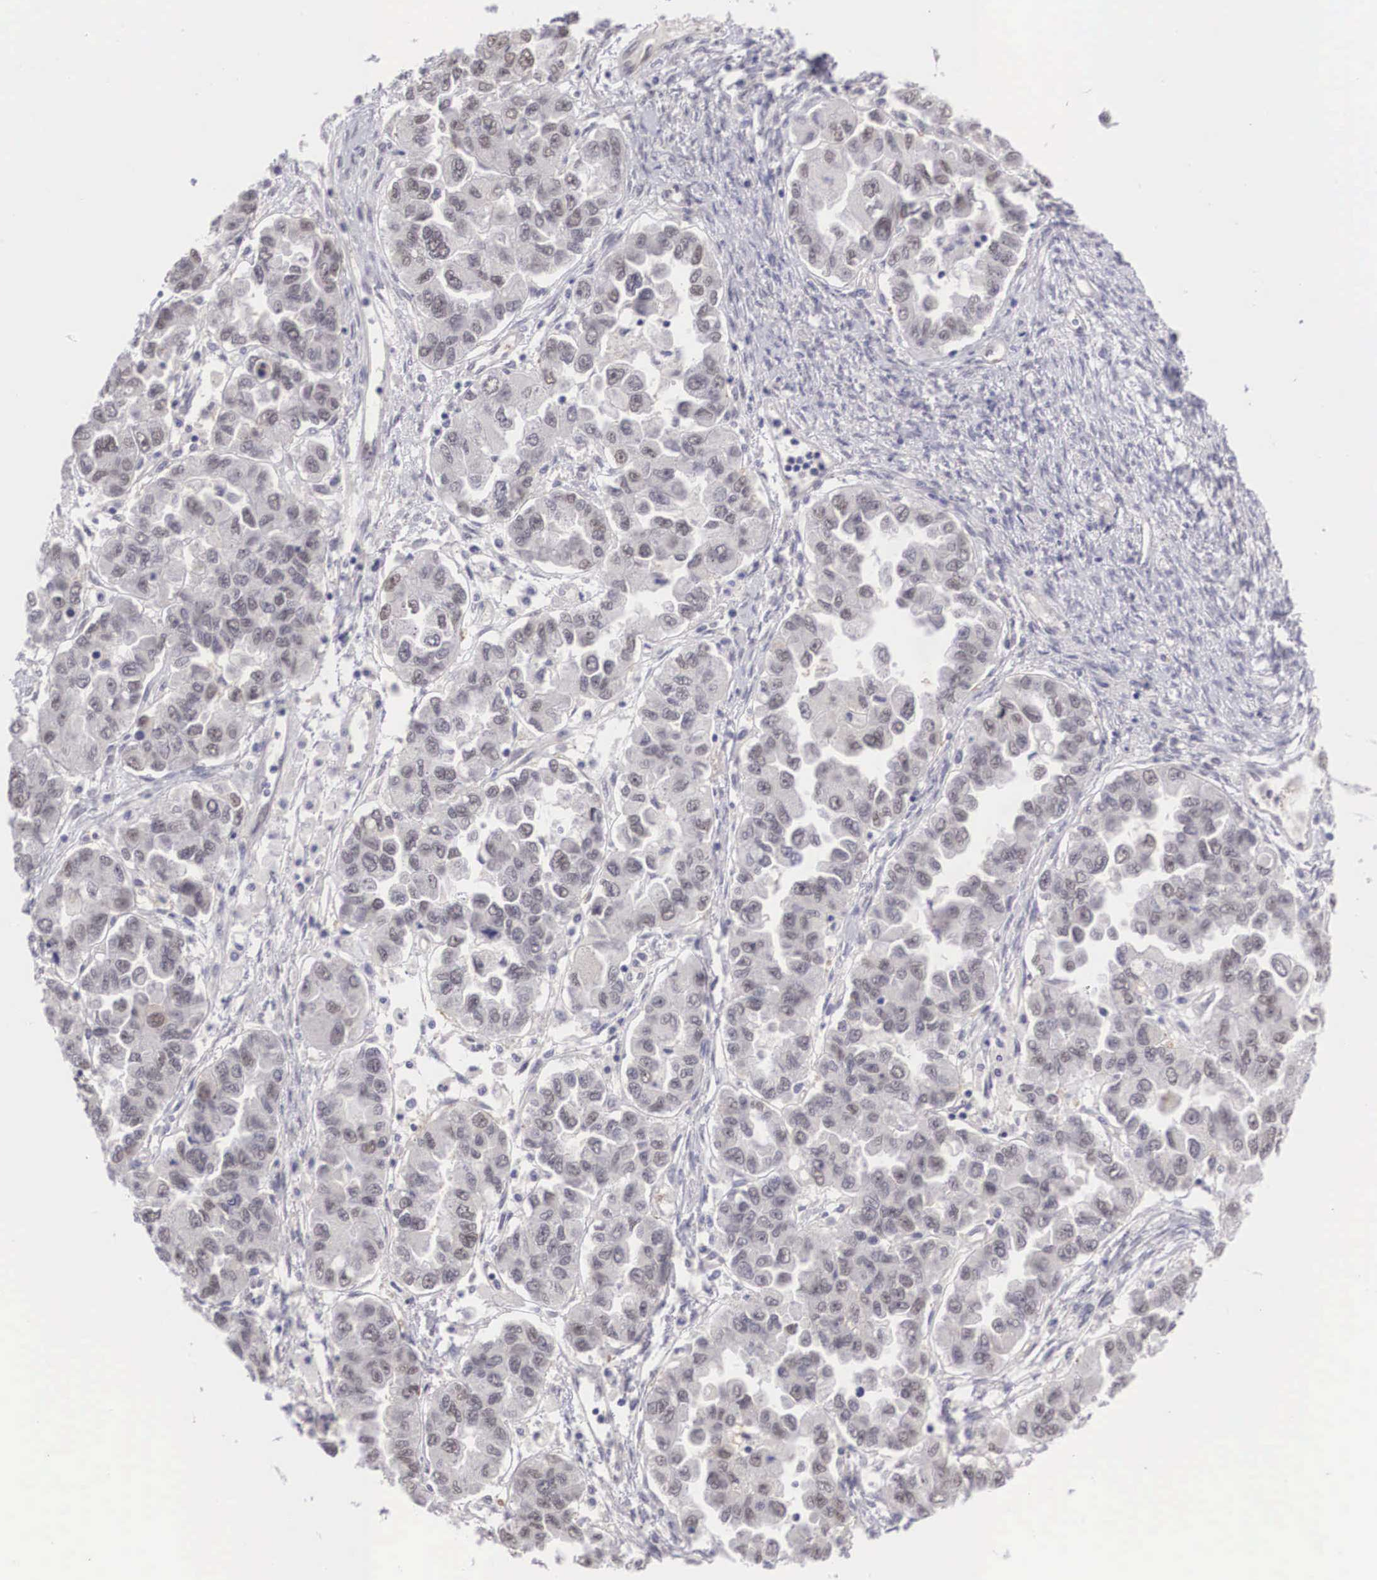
{"staining": {"intensity": "weak", "quantity": "25%-75%", "location": "cytoplasmic/membranous,nuclear"}, "tissue": "ovarian cancer", "cell_type": "Tumor cells", "image_type": "cancer", "snomed": [{"axis": "morphology", "description": "Cystadenocarcinoma, serous, NOS"}, {"axis": "topography", "description": "Ovary"}], "caption": "Weak cytoplasmic/membranous and nuclear staining is present in about 25%-75% of tumor cells in ovarian cancer.", "gene": "NINL", "patient": {"sex": "female", "age": 84}}